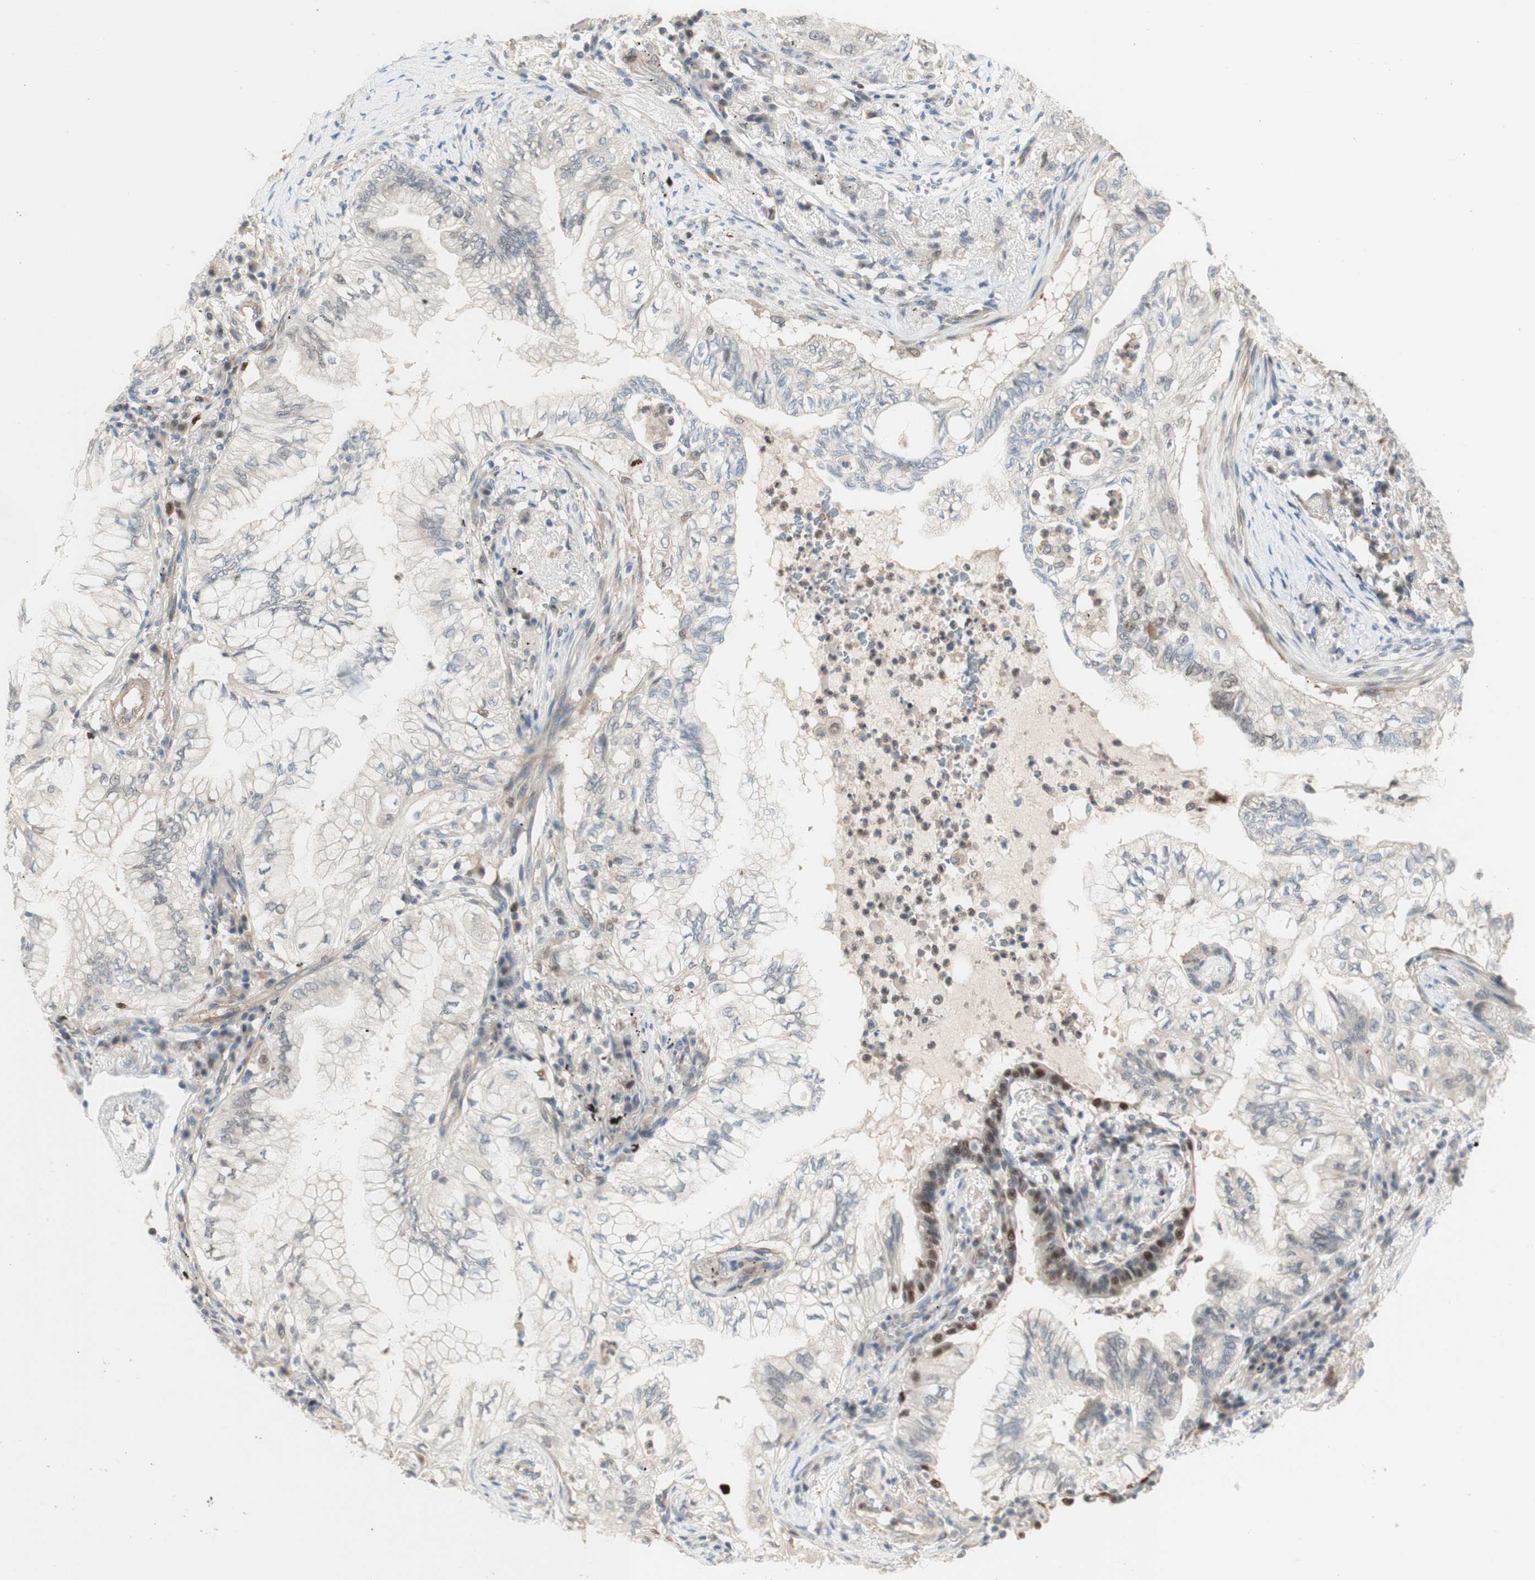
{"staining": {"intensity": "negative", "quantity": "none", "location": "none"}, "tissue": "lung cancer", "cell_type": "Tumor cells", "image_type": "cancer", "snomed": [{"axis": "morphology", "description": "Normal tissue, NOS"}, {"axis": "morphology", "description": "Adenocarcinoma, NOS"}, {"axis": "topography", "description": "Bronchus"}, {"axis": "topography", "description": "Lung"}], "caption": "The photomicrograph displays no significant staining in tumor cells of lung cancer (adenocarcinoma). (IHC, brightfield microscopy, high magnification).", "gene": "RFNG", "patient": {"sex": "female", "age": 70}}